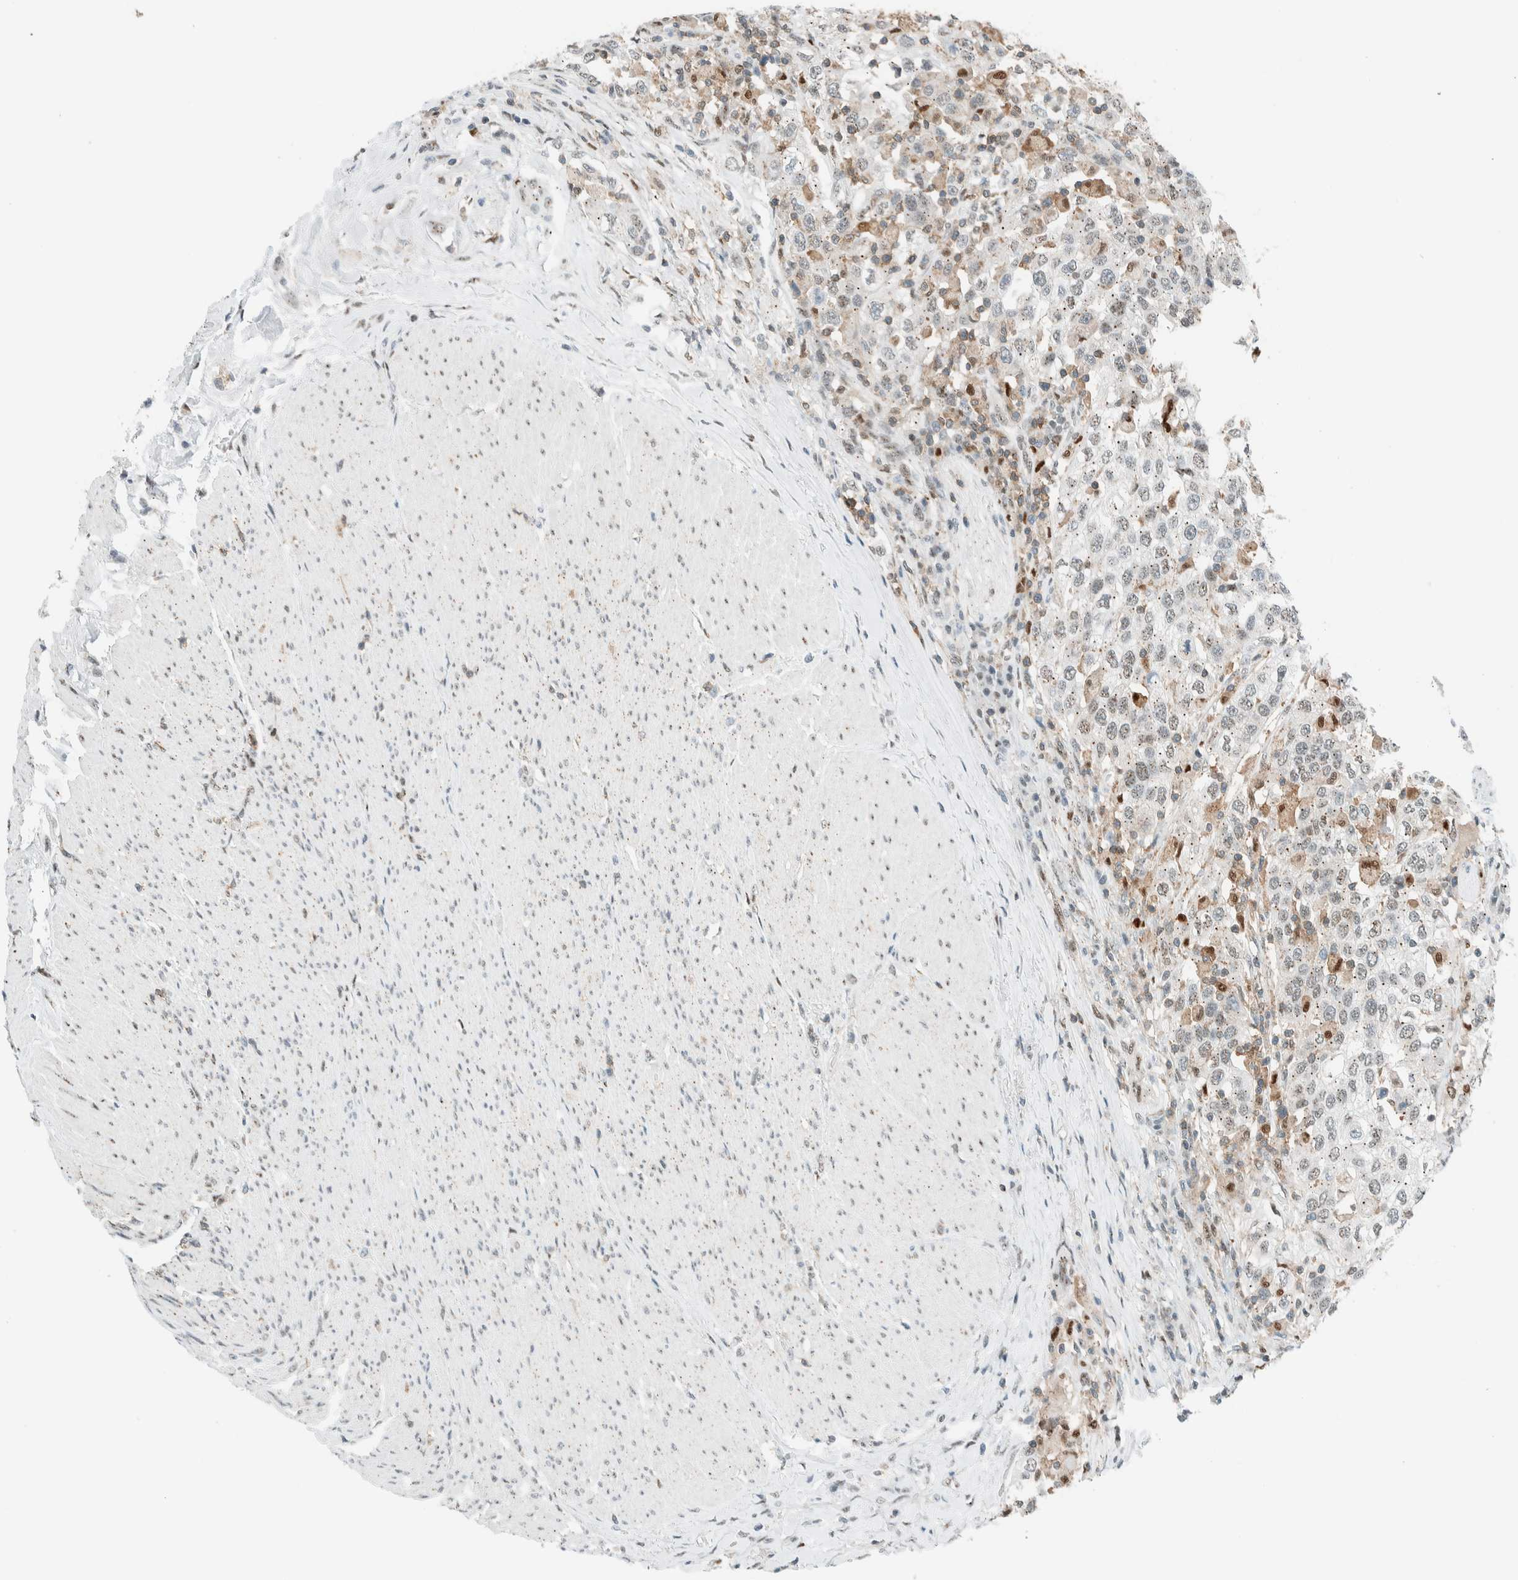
{"staining": {"intensity": "weak", "quantity": "<25%", "location": "cytoplasmic/membranous"}, "tissue": "urothelial cancer", "cell_type": "Tumor cells", "image_type": "cancer", "snomed": [{"axis": "morphology", "description": "Urothelial carcinoma, High grade"}, {"axis": "topography", "description": "Urinary bladder"}], "caption": "Tumor cells show no significant protein expression in urothelial carcinoma (high-grade).", "gene": "CYSRT1", "patient": {"sex": "female", "age": 80}}